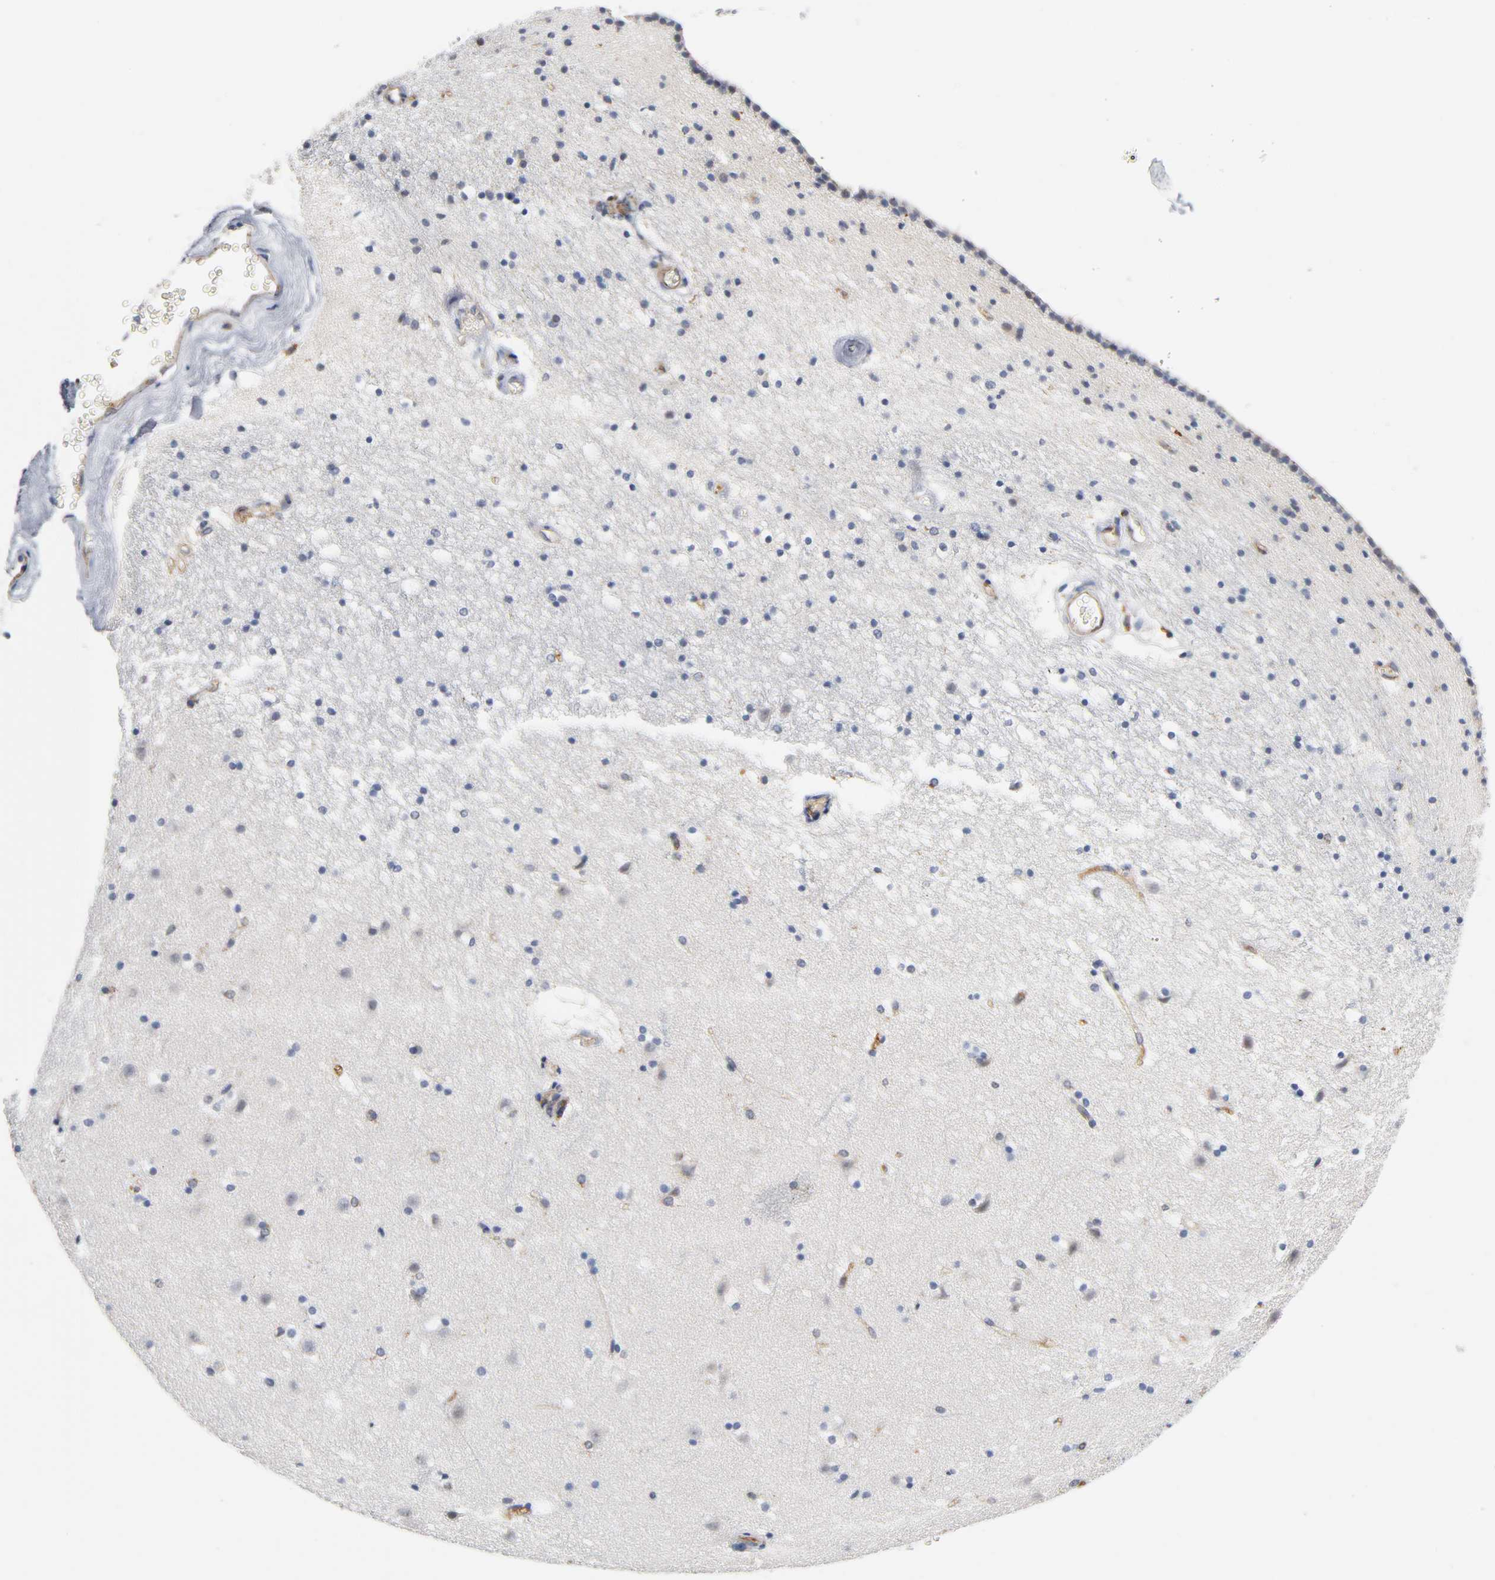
{"staining": {"intensity": "negative", "quantity": "none", "location": "none"}, "tissue": "caudate", "cell_type": "Glial cells", "image_type": "normal", "snomed": [{"axis": "morphology", "description": "Normal tissue, NOS"}, {"axis": "topography", "description": "Lateral ventricle wall"}], "caption": "Immunohistochemistry histopathology image of normal caudate stained for a protein (brown), which demonstrates no positivity in glial cells.", "gene": "CD2AP", "patient": {"sex": "male", "age": 45}}